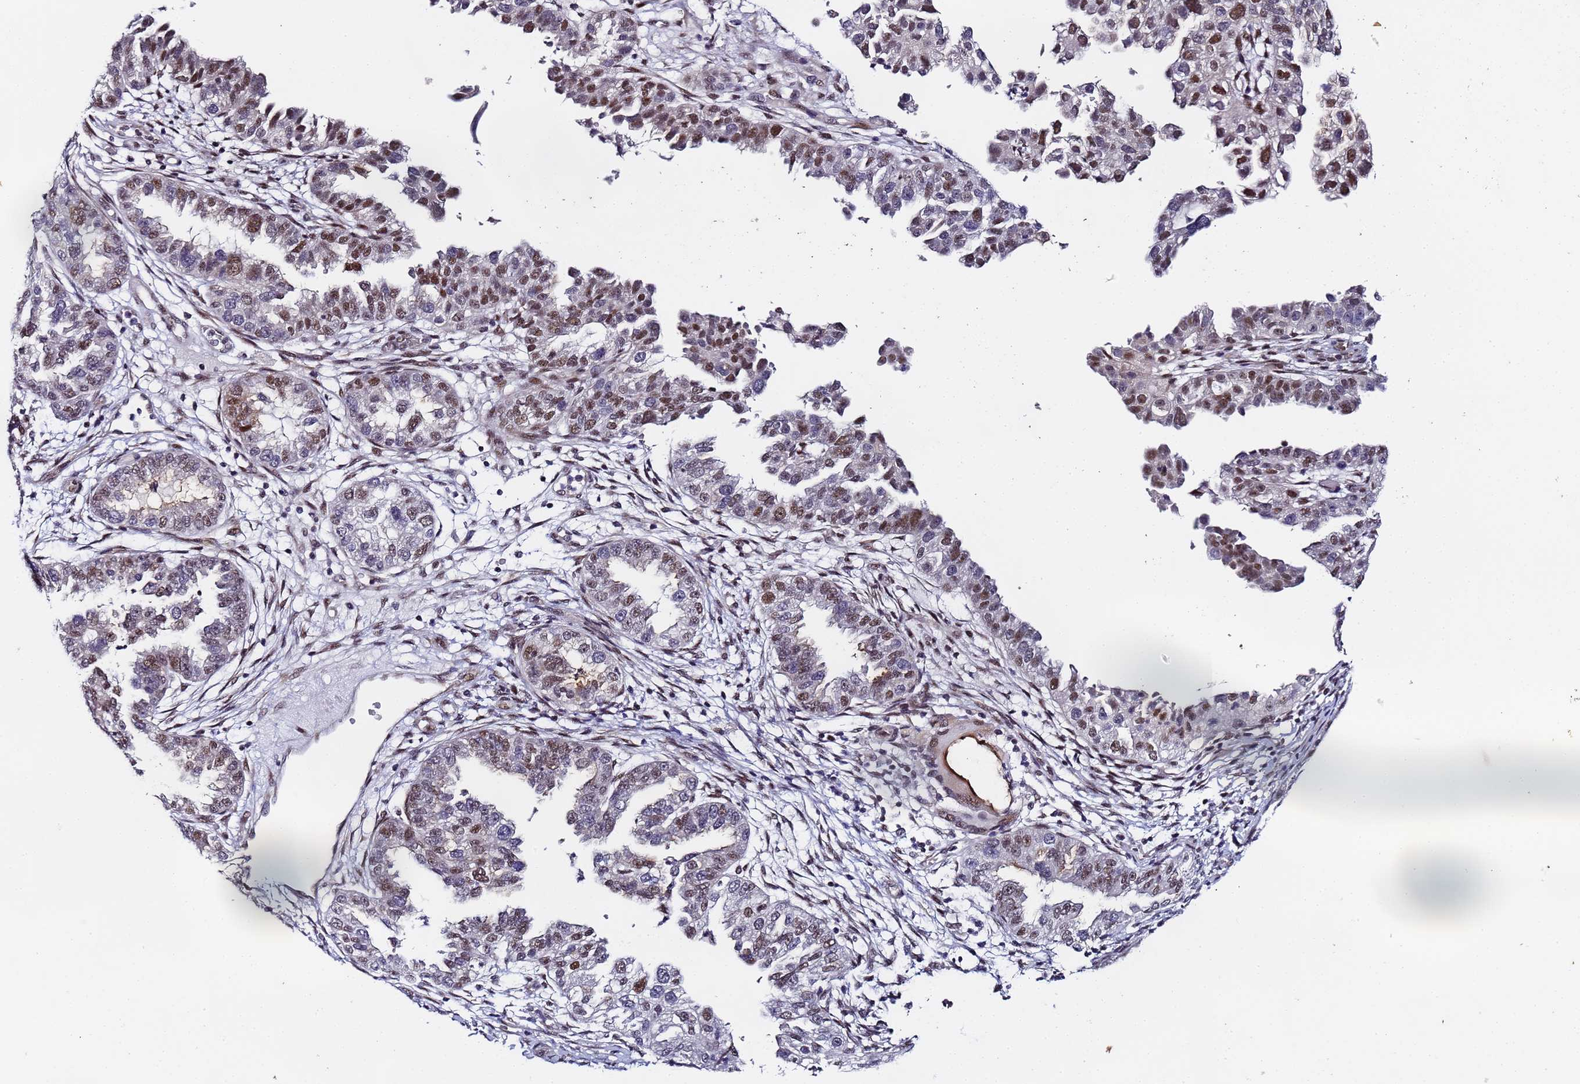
{"staining": {"intensity": "moderate", "quantity": "25%-75%", "location": "nuclear"}, "tissue": "endometrial cancer", "cell_type": "Tumor cells", "image_type": "cancer", "snomed": [{"axis": "morphology", "description": "Adenocarcinoma, NOS"}, {"axis": "topography", "description": "Endometrium"}], "caption": "The micrograph demonstrates a brown stain indicating the presence of a protein in the nuclear of tumor cells in endometrial cancer.", "gene": "FNBP4", "patient": {"sex": "female", "age": 85}}